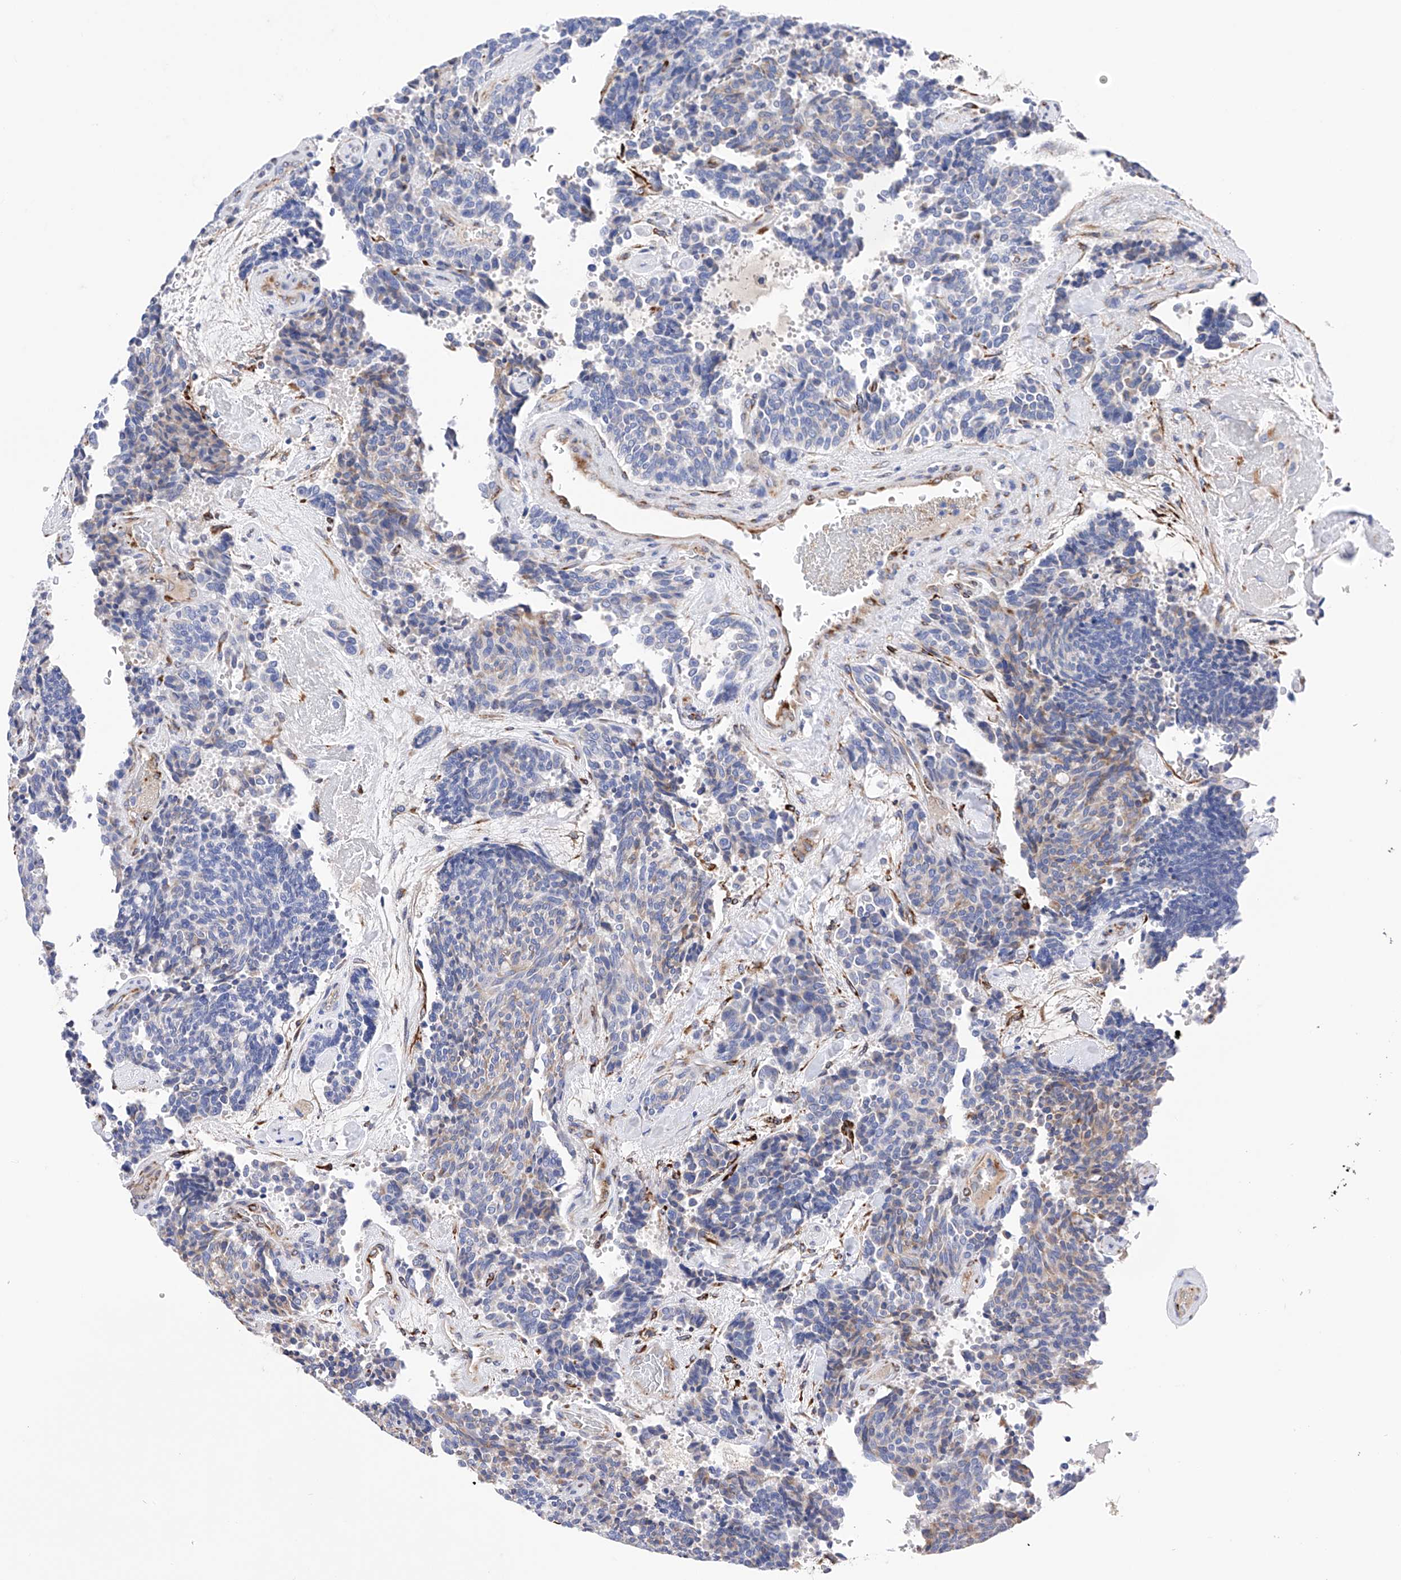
{"staining": {"intensity": "weak", "quantity": "<25%", "location": "cytoplasmic/membranous"}, "tissue": "carcinoid", "cell_type": "Tumor cells", "image_type": "cancer", "snomed": [{"axis": "morphology", "description": "Carcinoid, malignant, NOS"}, {"axis": "topography", "description": "Pancreas"}], "caption": "Tumor cells are negative for protein expression in human carcinoid.", "gene": "PDIA5", "patient": {"sex": "female", "age": 54}}